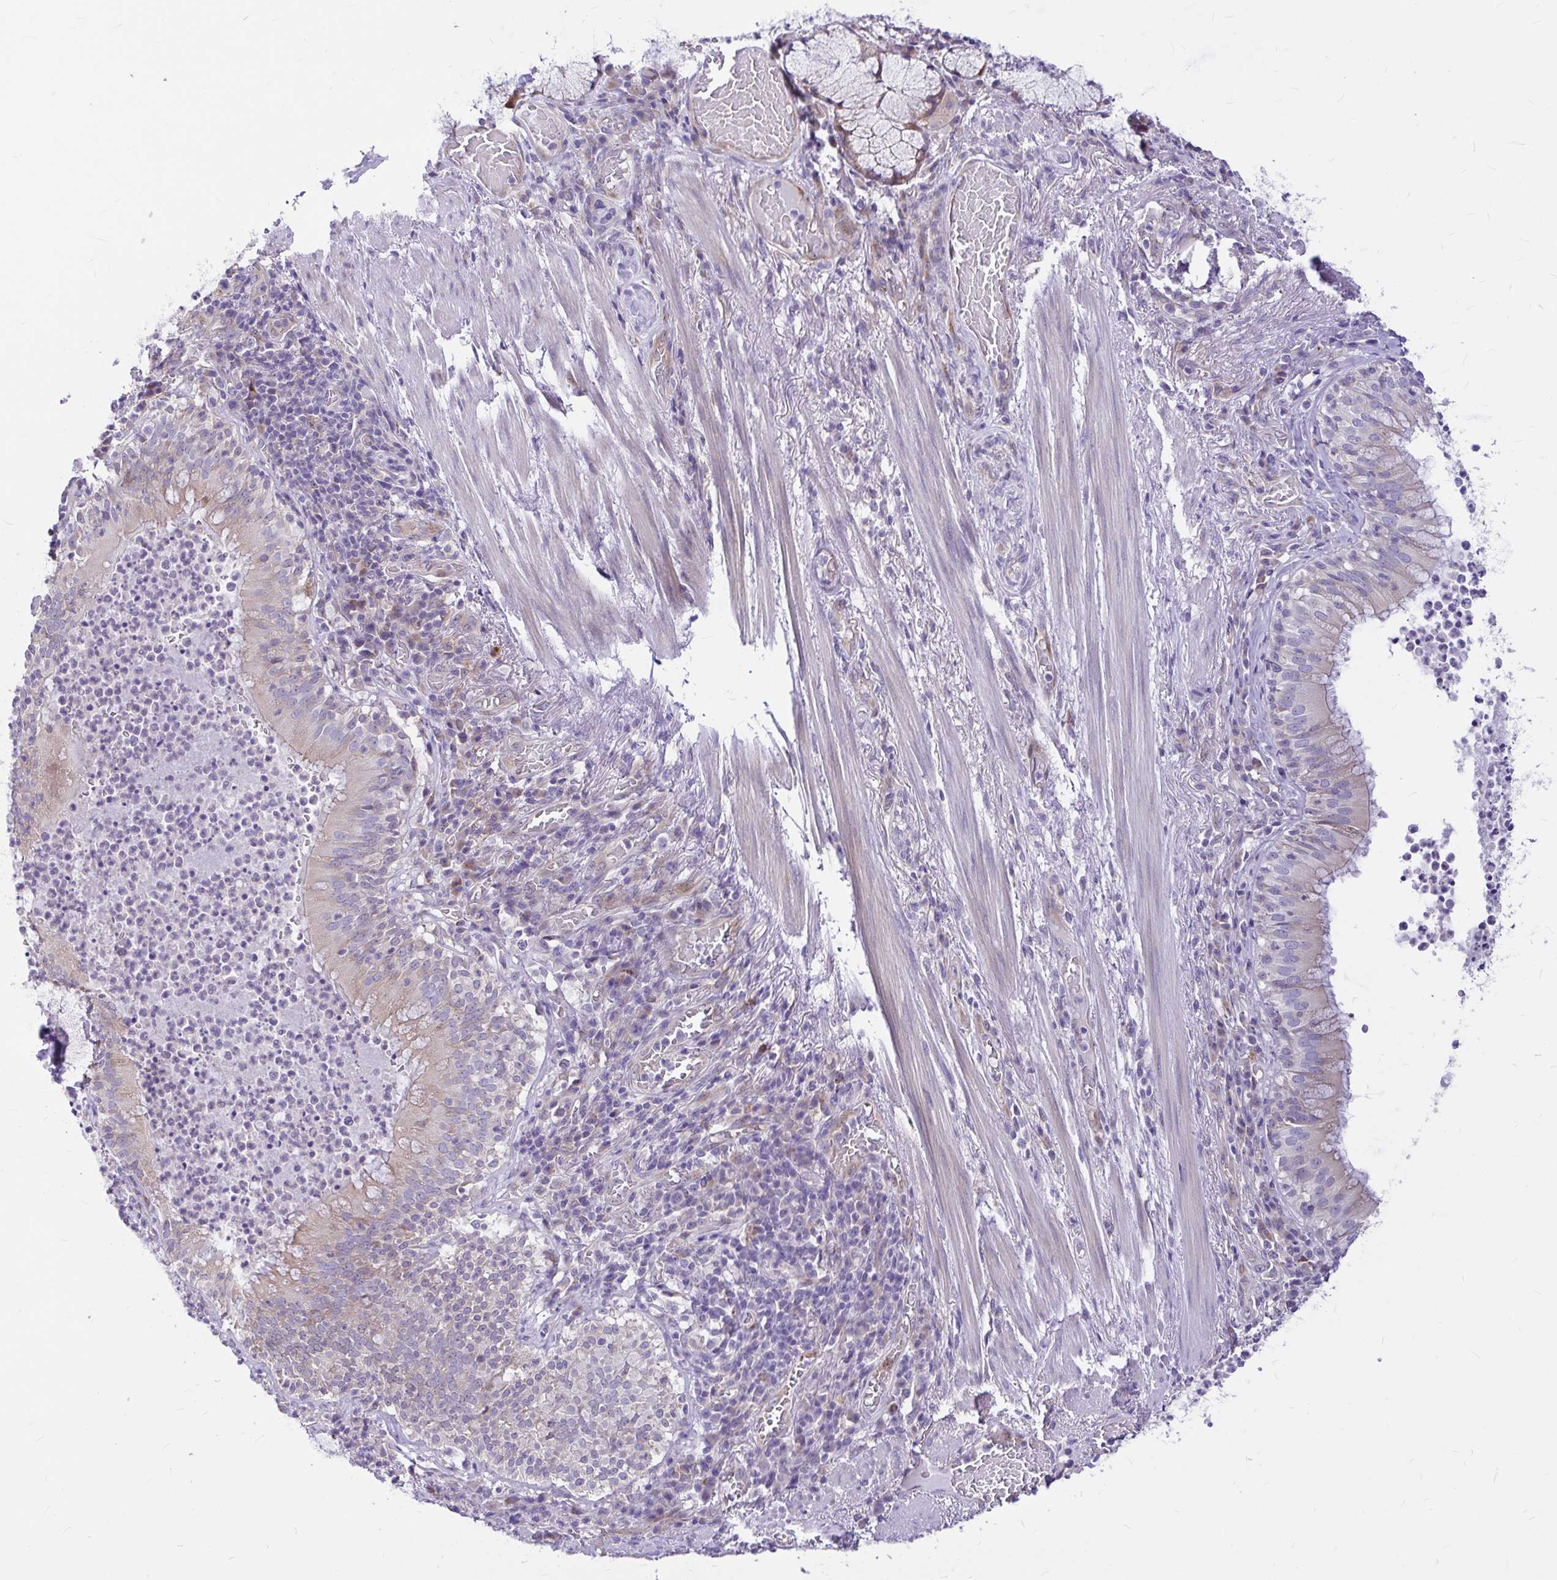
{"staining": {"intensity": "weak", "quantity": "<25%", "location": "cytoplasmic/membranous"}, "tissue": "bronchus", "cell_type": "Respiratory epithelial cells", "image_type": "normal", "snomed": [{"axis": "morphology", "description": "Normal tissue, NOS"}, {"axis": "topography", "description": "Lymph node"}, {"axis": "topography", "description": "Bronchus"}], "caption": "The micrograph exhibits no significant positivity in respiratory epithelial cells of bronchus.", "gene": "GABBR2", "patient": {"sex": "male", "age": 56}}